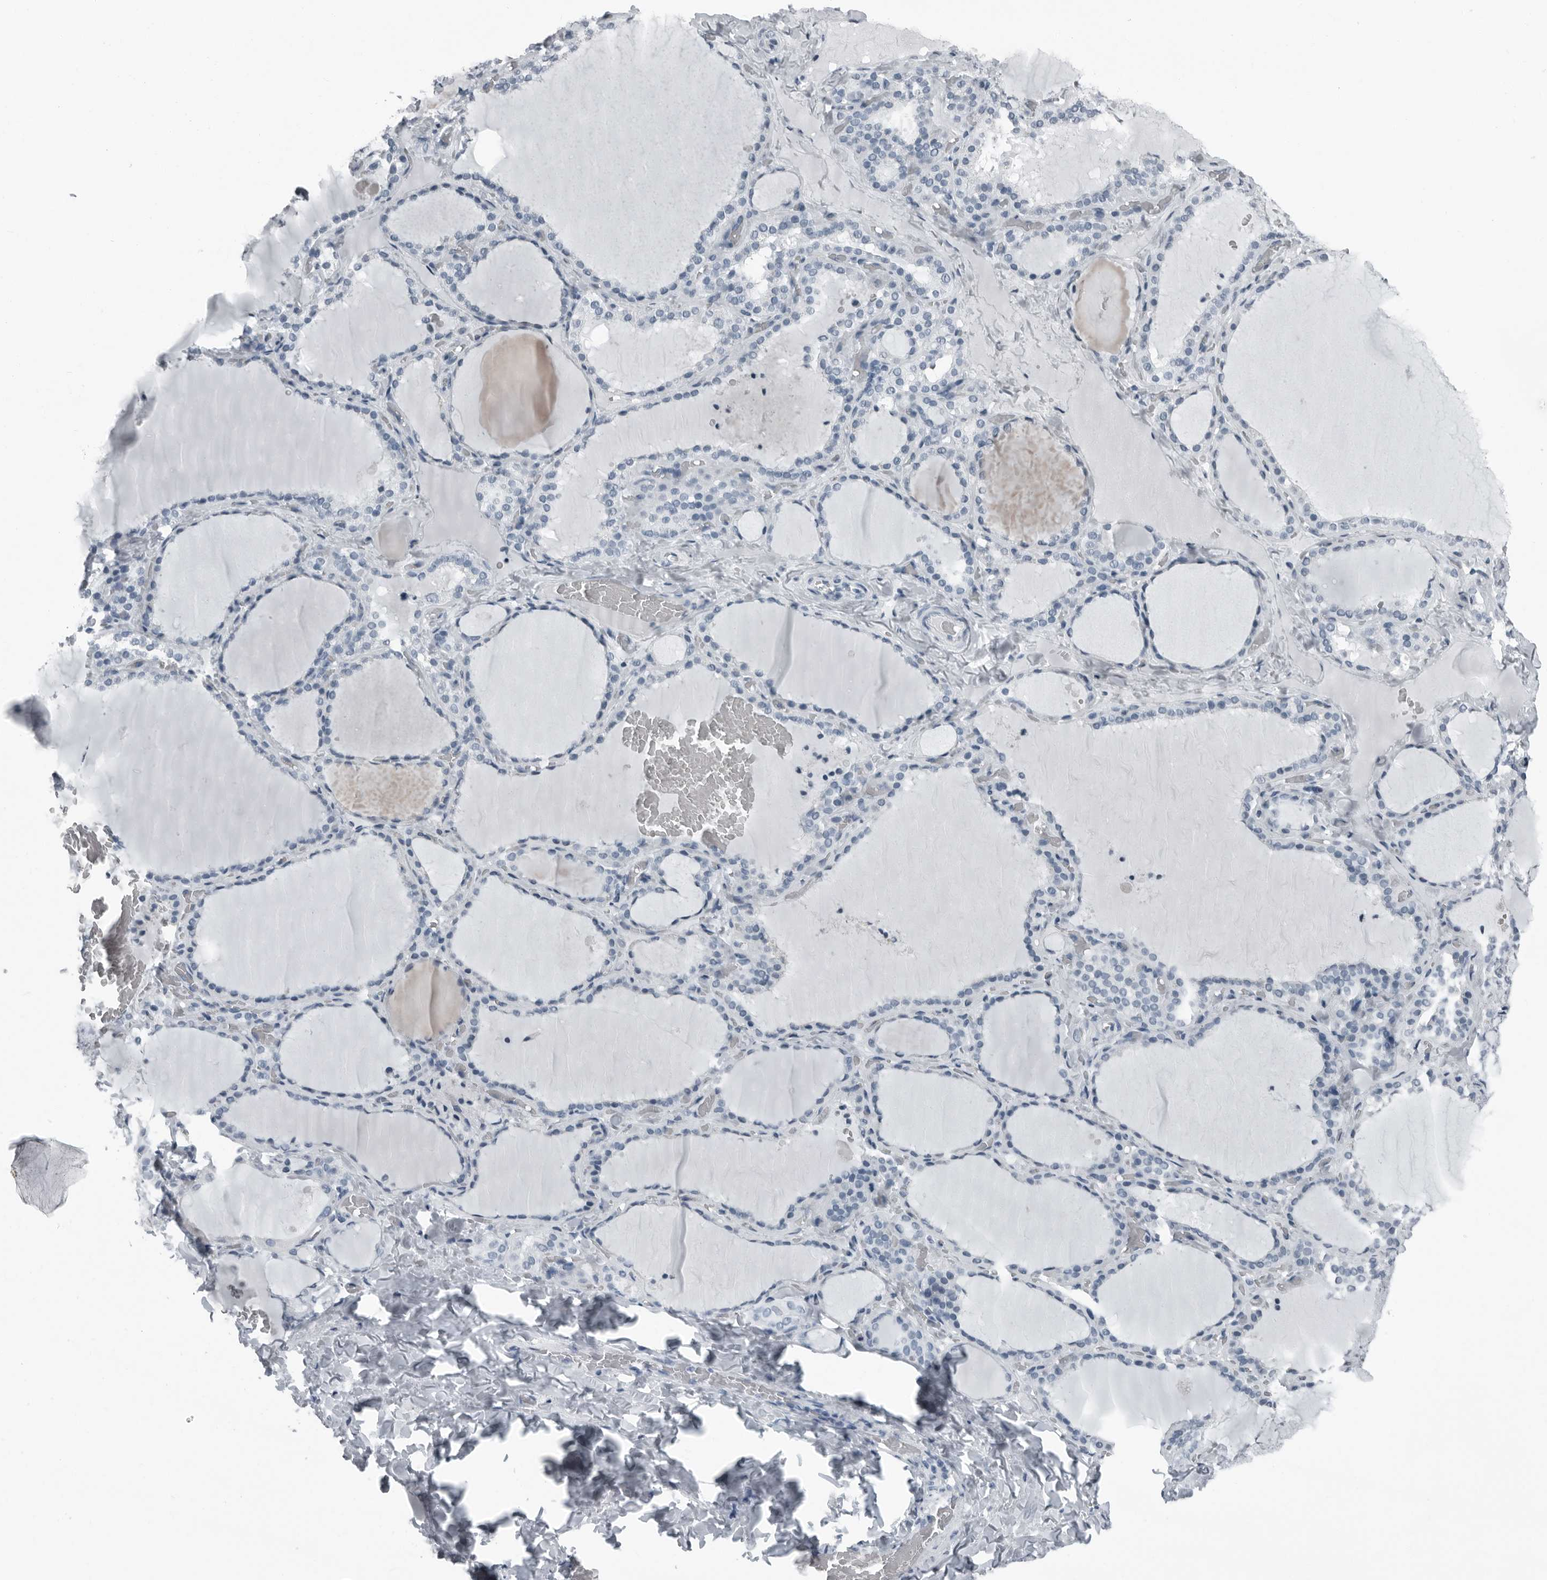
{"staining": {"intensity": "negative", "quantity": "none", "location": "none"}, "tissue": "thyroid gland", "cell_type": "Glandular cells", "image_type": "normal", "snomed": [{"axis": "morphology", "description": "Normal tissue, NOS"}, {"axis": "topography", "description": "Thyroid gland"}], "caption": "Immunohistochemistry micrograph of unremarkable human thyroid gland stained for a protein (brown), which shows no expression in glandular cells. (DAB (3,3'-diaminobenzidine) immunohistochemistry (IHC), high magnification).", "gene": "PRSS1", "patient": {"sex": "female", "age": 22}}